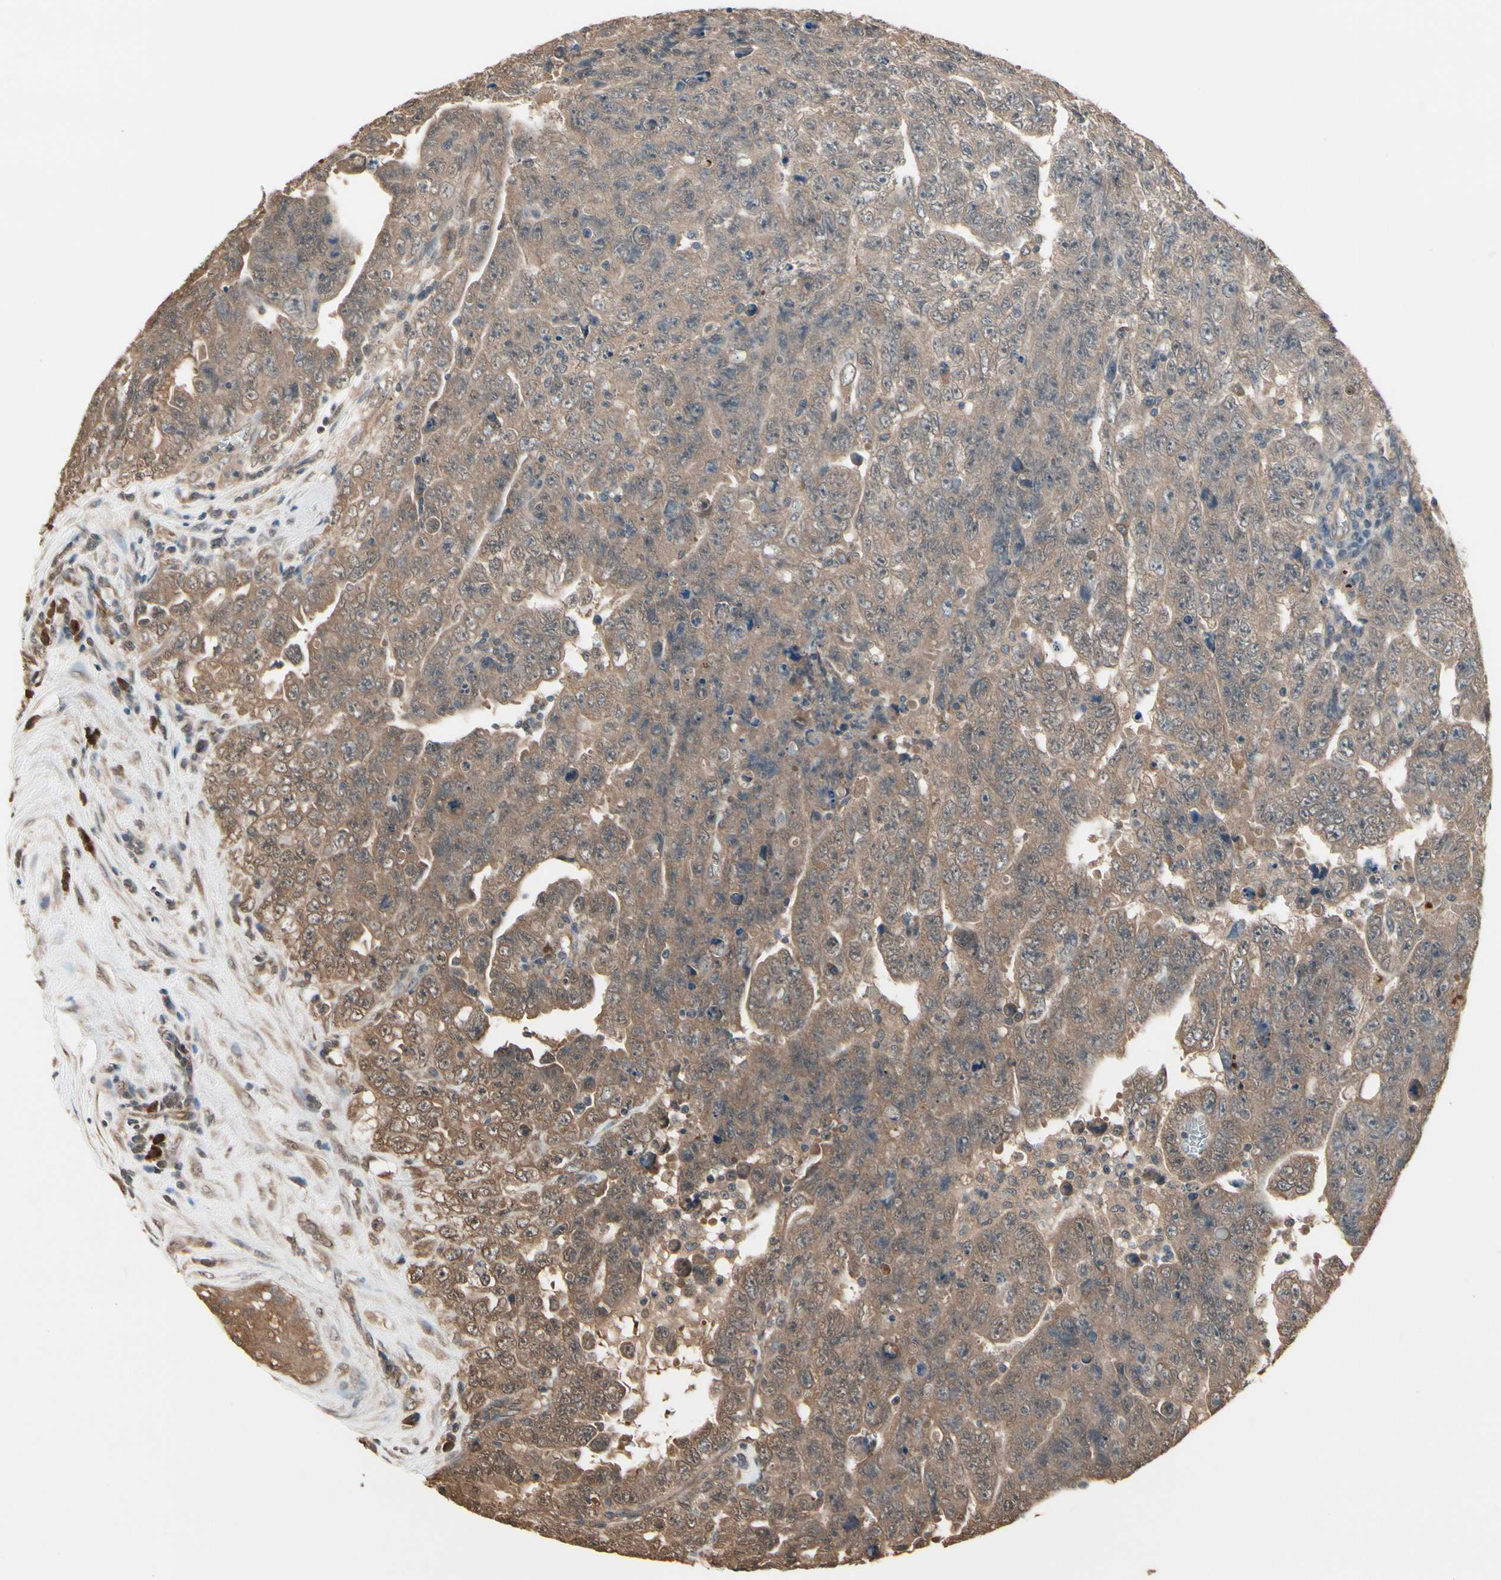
{"staining": {"intensity": "moderate", "quantity": ">75%", "location": "cytoplasmic/membranous"}, "tissue": "testis cancer", "cell_type": "Tumor cells", "image_type": "cancer", "snomed": [{"axis": "morphology", "description": "Carcinoma, Embryonal, NOS"}, {"axis": "topography", "description": "Testis"}], "caption": "IHC histopathology image of neoplastic tissue: testis cancer stained using IHC shows medium levels of moderate protein expression localized specifically in the cytoplasmic/membranous of tumor cells, appearing as a cytoplasmic/membranous brown color.", "gene": "PNPLA7", "patient": {"sex": "male", "age": 28}}